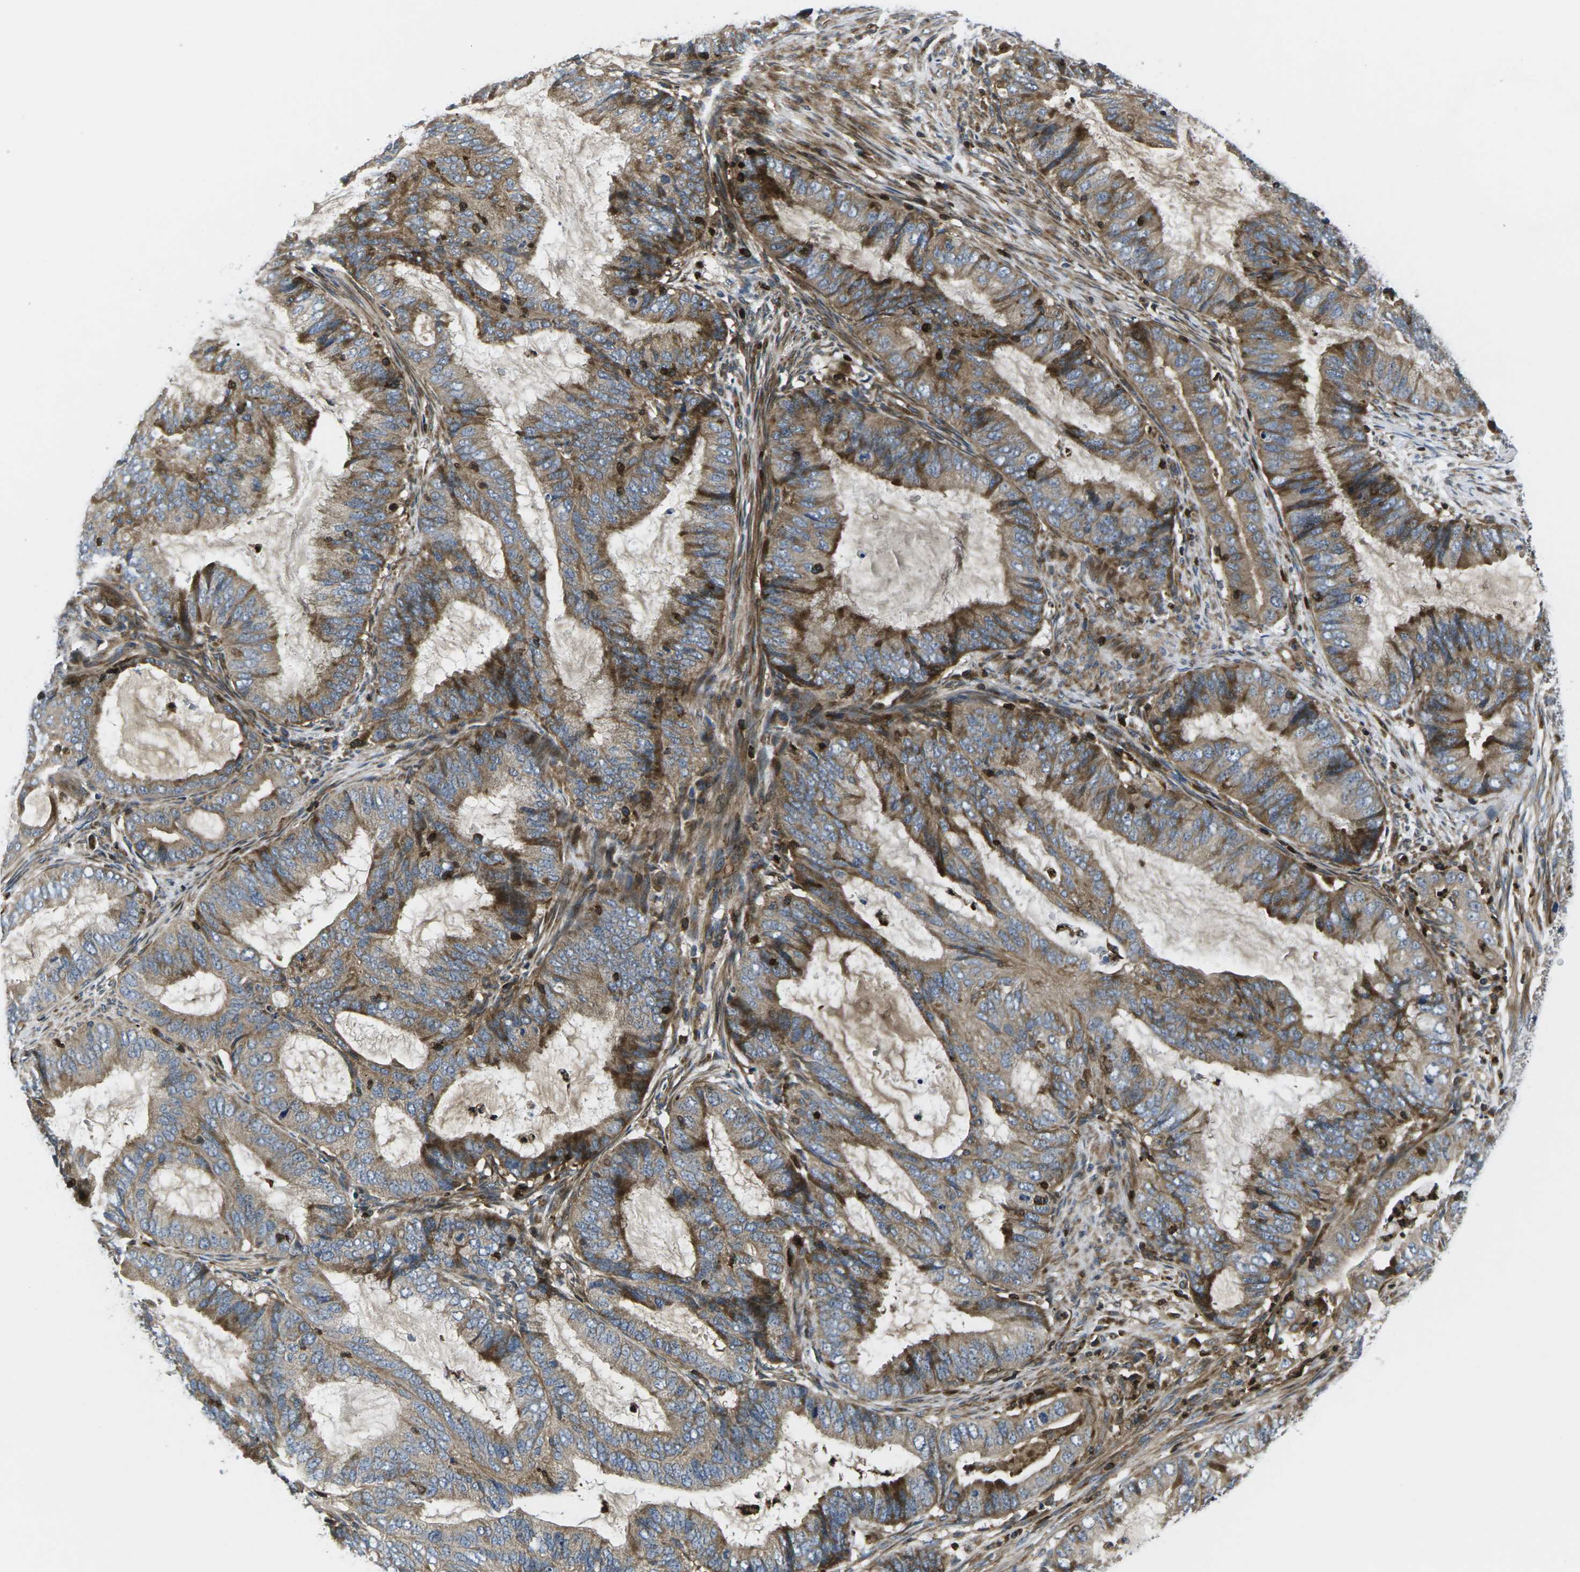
{"staining": {"intensity": "moderate", "quantity": ">75%", "location": "cytoplasmic/membranous"}, "tissue": "endometrial cancer", "cell_type": "Tumor cells", "image_type": "cancer", "snomed": [{"axis": "morphology", "description": "Adenocarcinoma, NOS"}, {"axis": "topography", "description": "Endometrium"}], "caption": "Immunohistochemical staining of endometrial cancer (adenocarcinoma) reveals medium levels of moderate cytoplasmic/membranous protein staining in about >75% of tumor cells.", "gene": "PLCE1", "patient": {"sex": "female", "age": 70}}